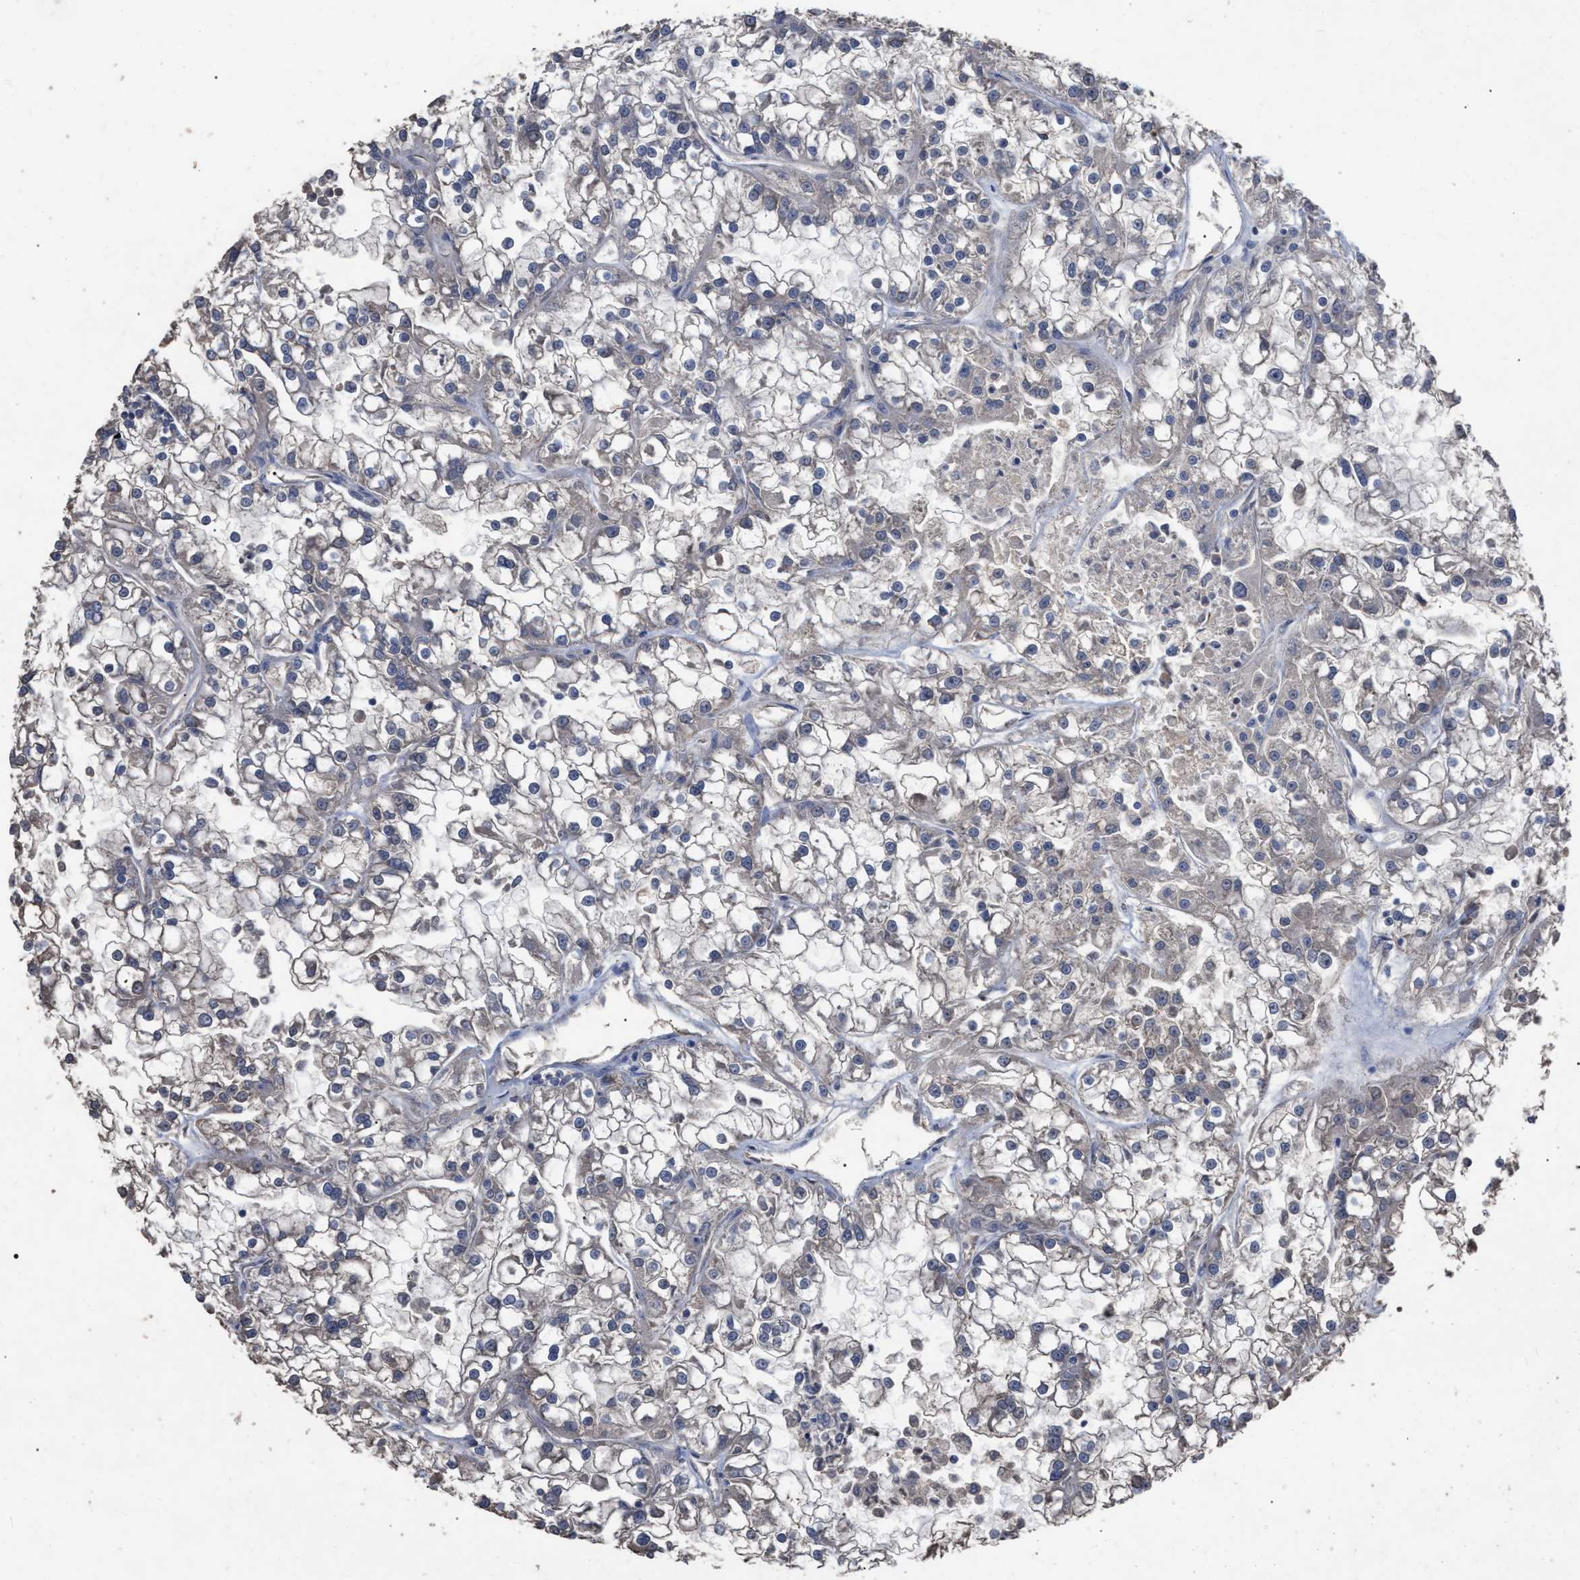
{"staining": {"intensity": "weak", "quantity": "<25%", "location": "cytoplasmic/membranous"}, "tissue": "renal cancer", "cell_type": "Tumor cells", "image_type": "cancer", "snomed": [{"axis": "morphology", "description": "Adenocarcinoma, NOS"}, {"axis": "topography", "description": "Kidney"}], "caption": "DAB immunohistochemical staining of renal cancer exhibits no significant staining in tumor cells.", "gene": "BTN2A1", "patient": {"sex": "female", "age": 52}}